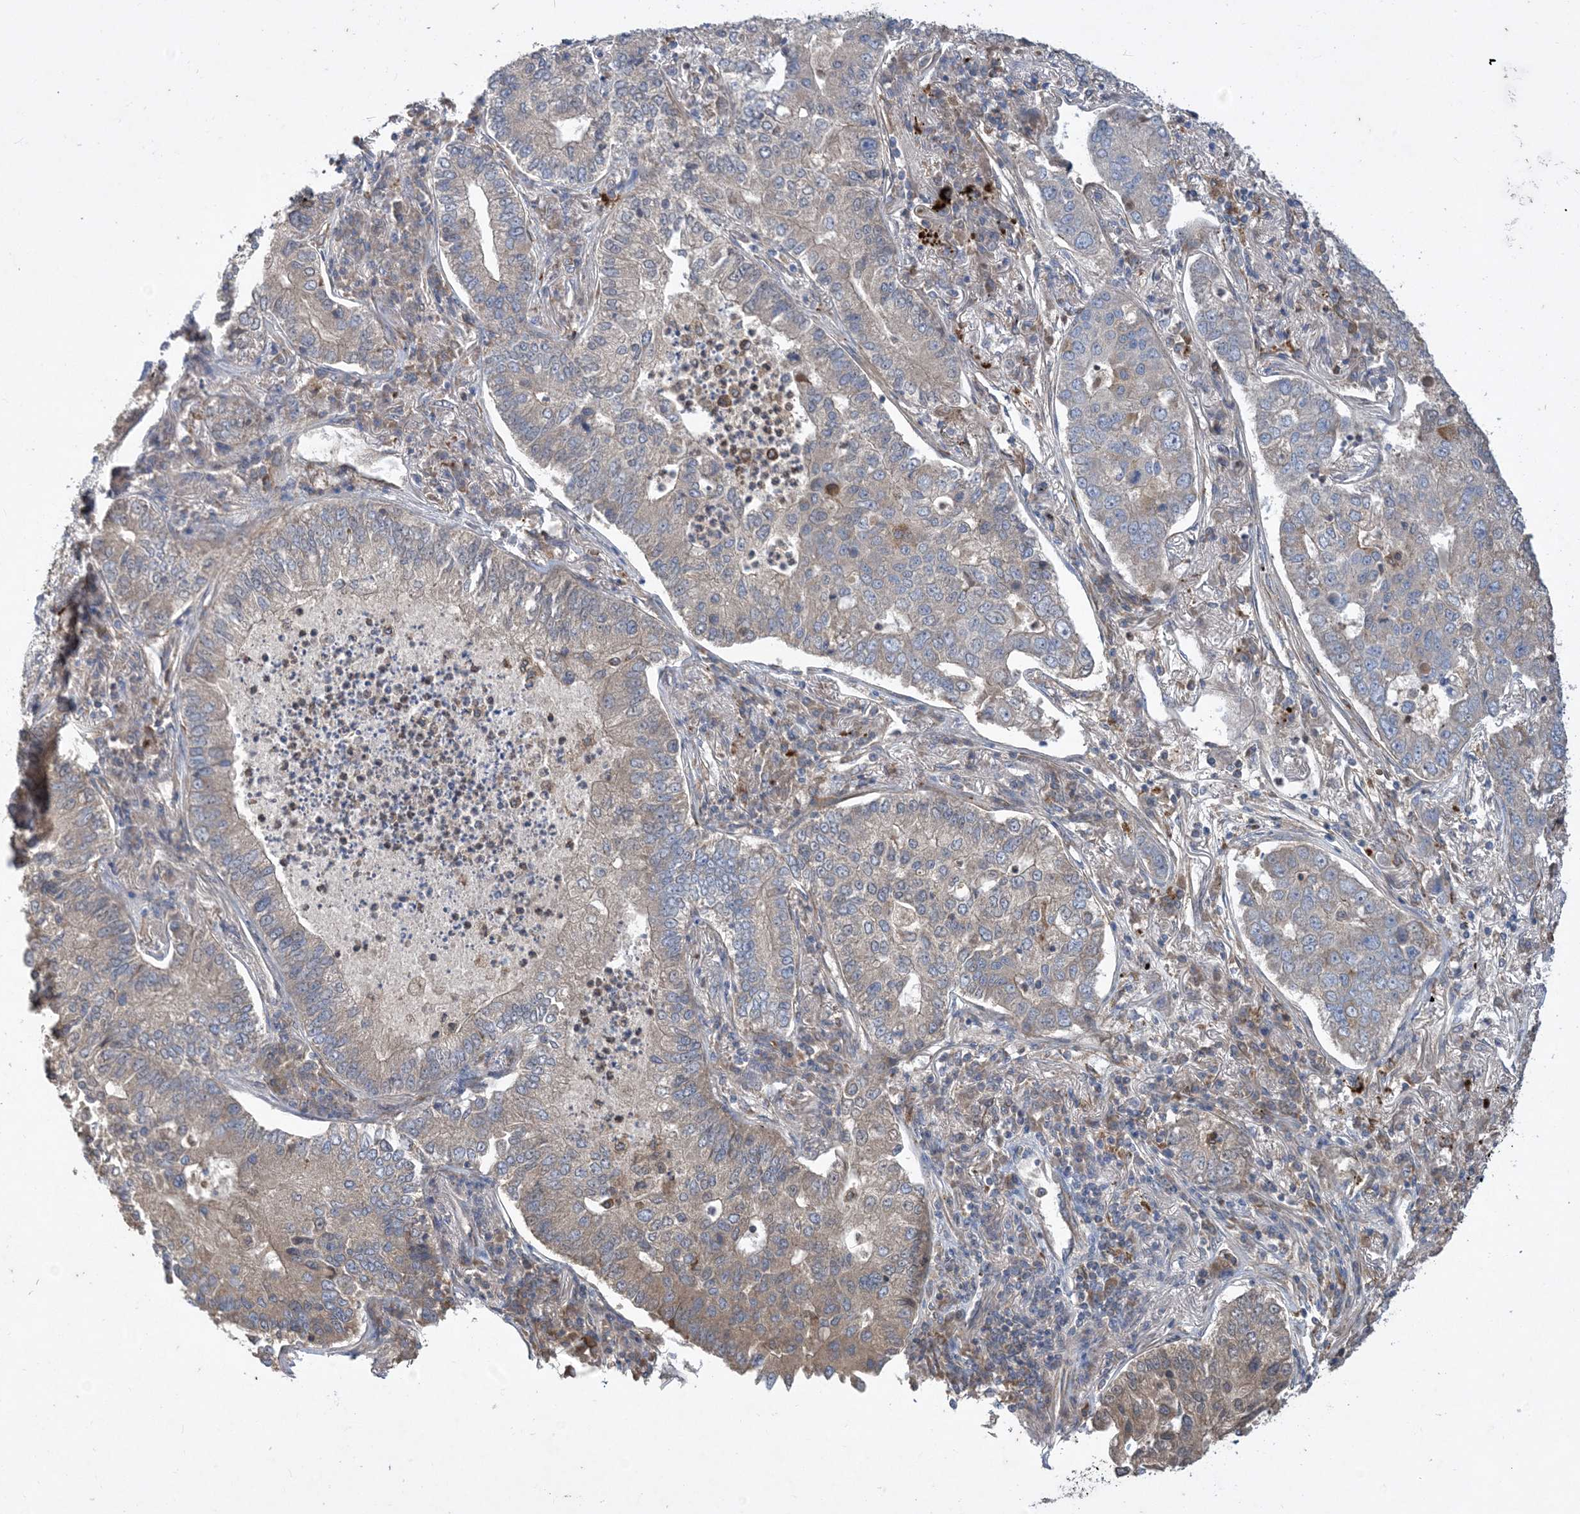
{"staining": {"intensity": "weak", "quantity": "<25%", "location": "cytoplasmic/membranous"}, "tissue": "lung cancer", "cell_type": "Tumor cells", "image_type": "cancer", "snomed": [{"axis": "morphology", "description": "Adenocarcinoma, NOS"}, {"axis": "topography", "description": "Lung"}], "caption": "Histopathology image shows no significant protein staining in tumor cells of adenocarcinoma (lung).", "gene": "MASP2", "patient": {"sex": "male", "age": 49}}